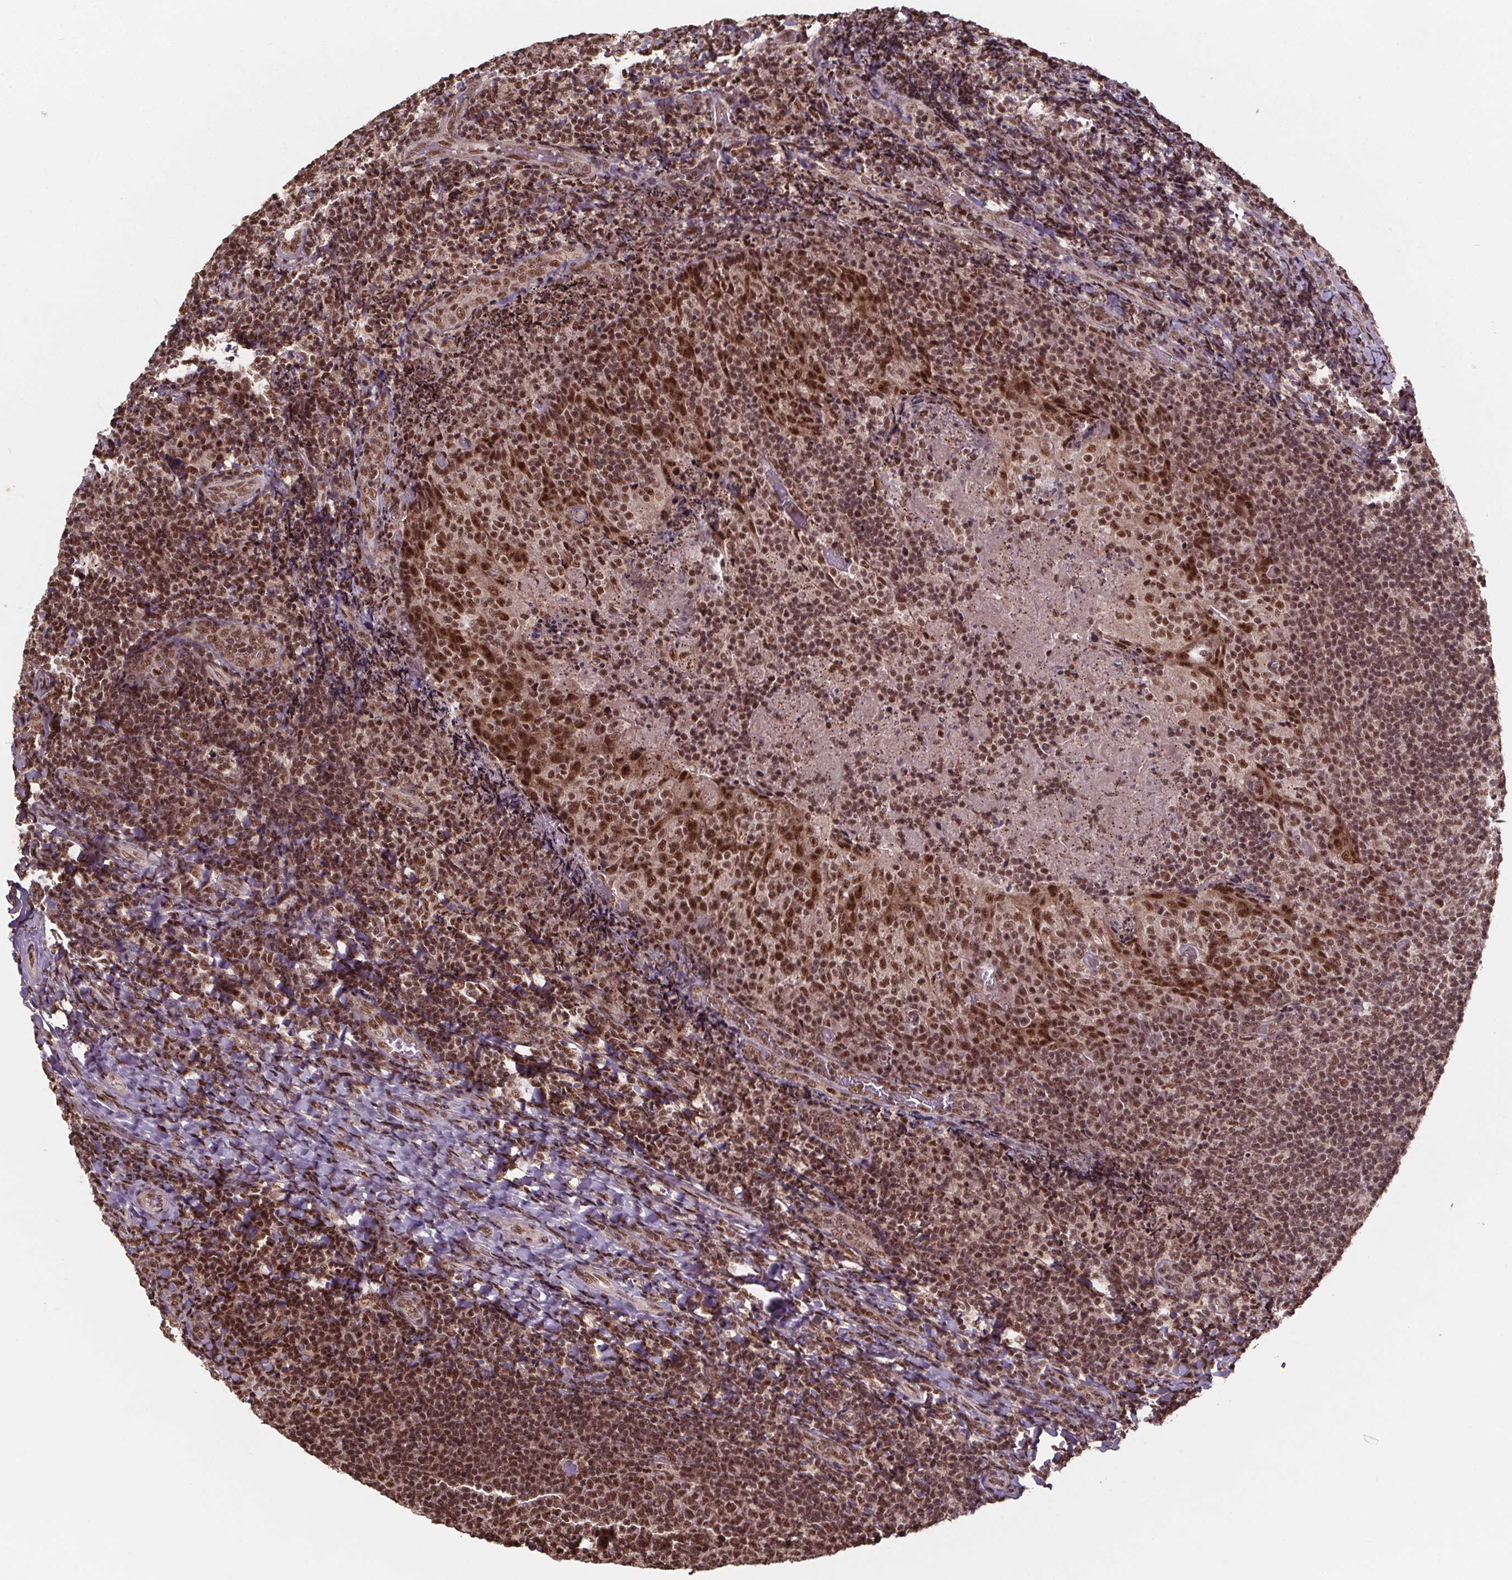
{"staining": {"intensity": "moderate", "quantity": ">75%", "location": "nuclear"}, "tissue": "tonsil", "cell_type": "Germinal center cells", "image_type": "normal", "snomed": [{"axis": "morphology", "description": "Normal tissue, NOS"}, {"axis": "topography", "description": "Tonsil"}], "caption": "The histopathology image shows a brown stain indicating the presence of a protein in the nuclear of germinal center cells in tonsil.", "gene": "JARID2", "patient": {"sex": "female", "age": 10}}